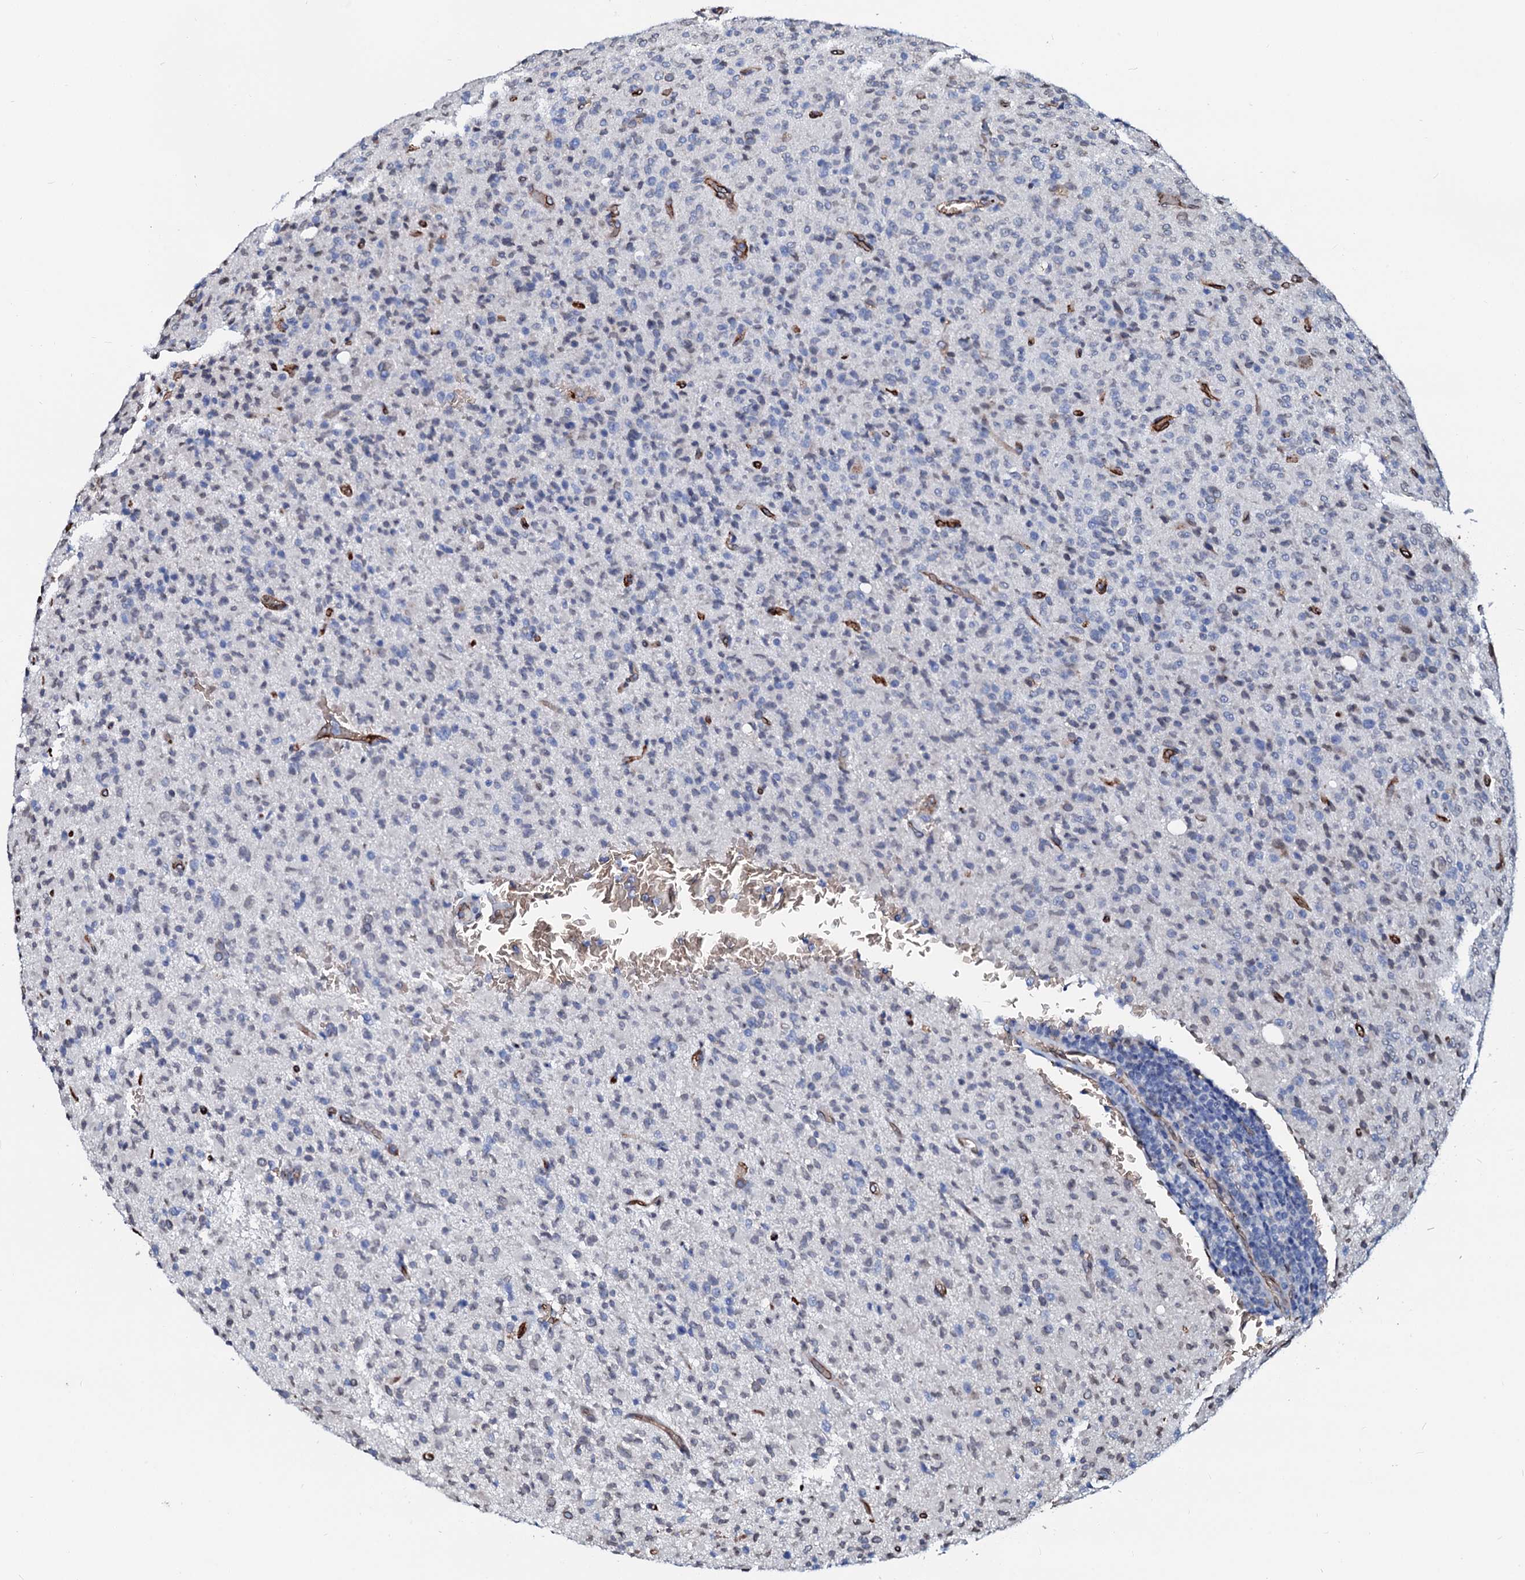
{"staining": {"intensity": "negative", "quantity": "none", "location": "none"}, "tissue": "glioma", "cell_type": "Tumor cells", "image_type": "cancer", "snomed": [{"axis": "morphology", "description": "Glioma, malignant, High grade"}, {"axis": "topography", "description": "Brain"}], "caption": "Tumor cells are negative for brown protein staining in glioma.", "gene": "NRP2", "patient": {"sex": "female", "age": 57}}